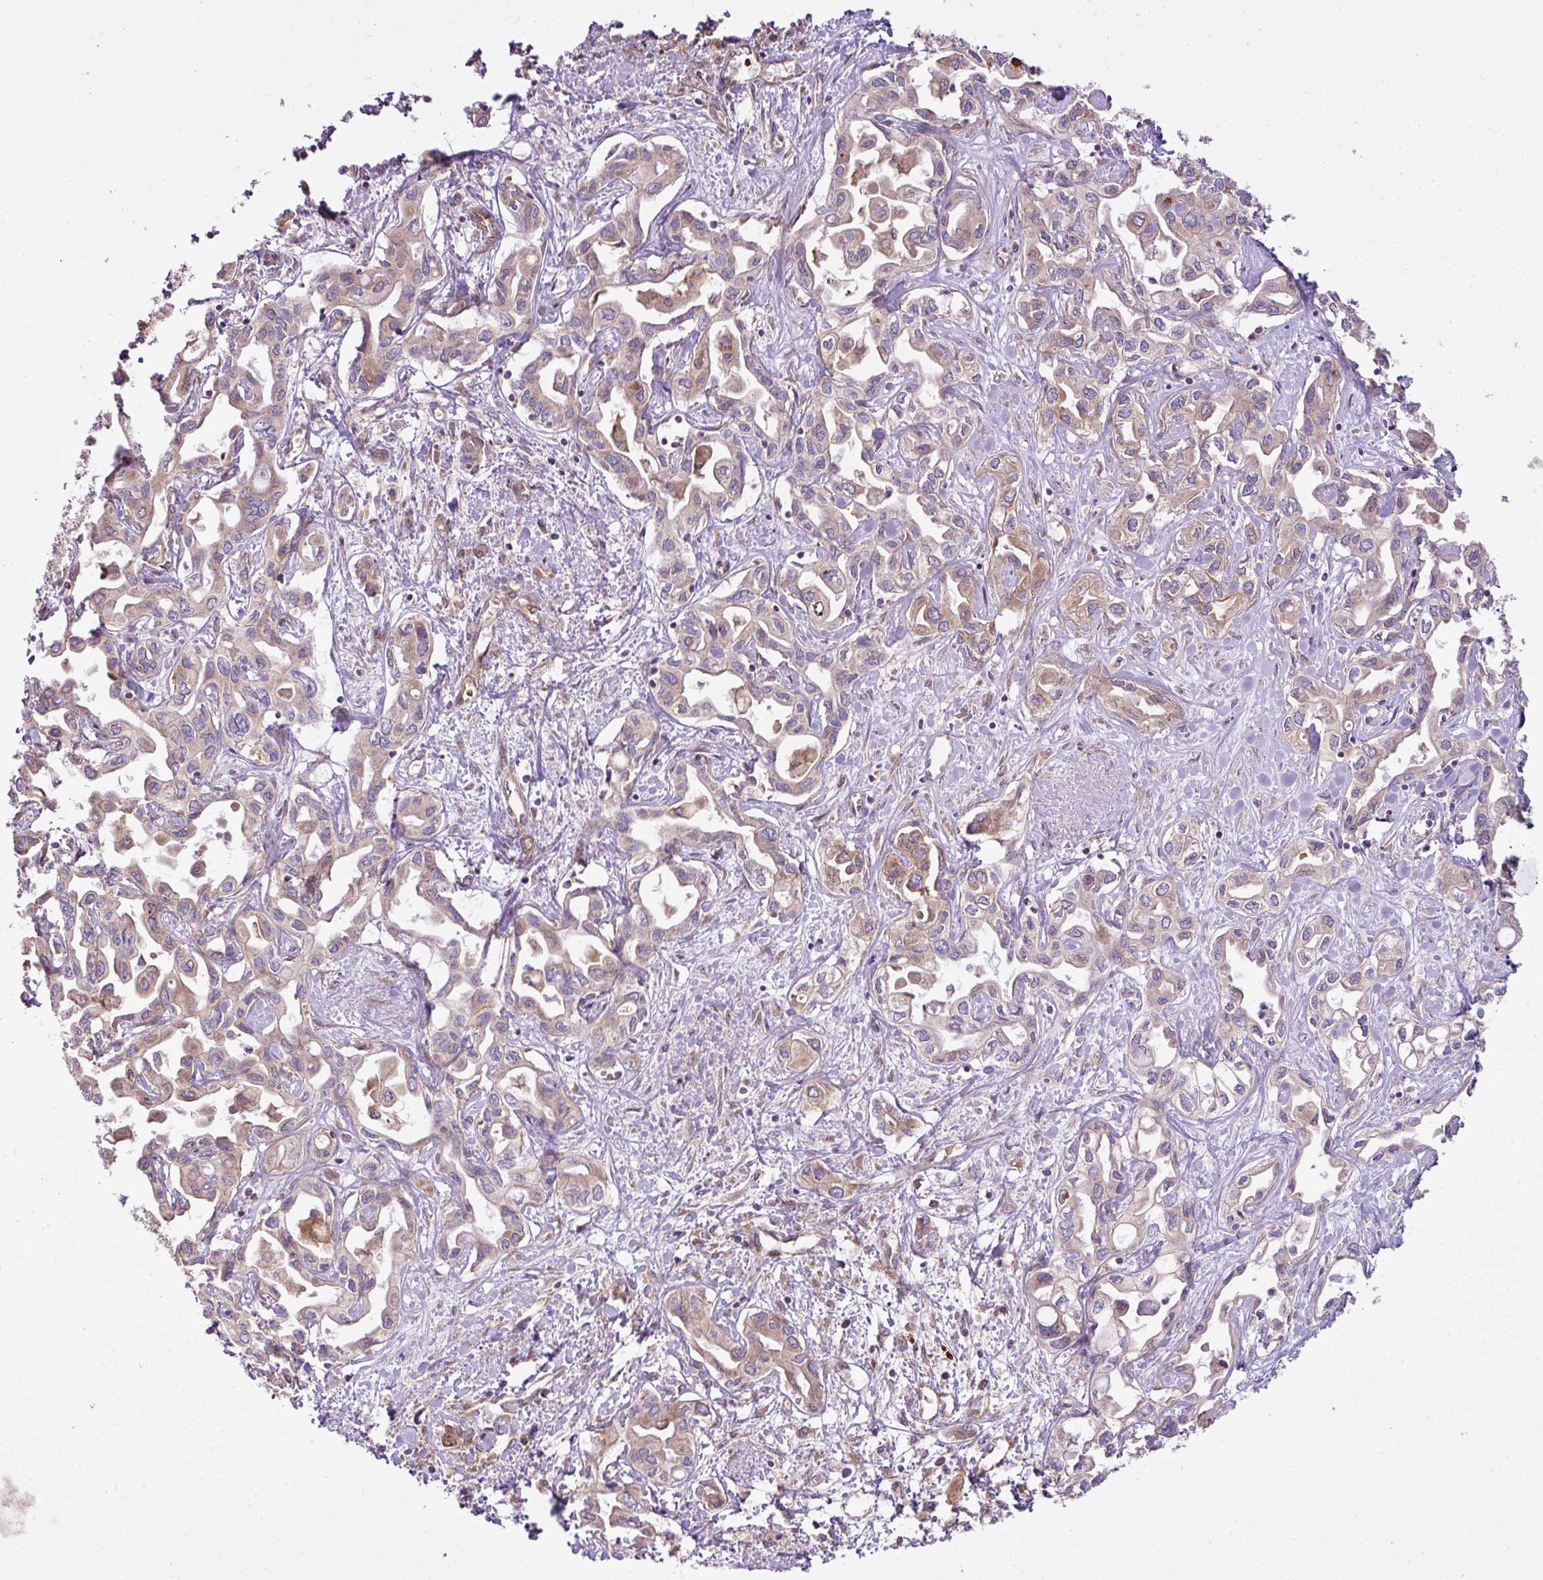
{"staining": {"intensity": "weak", "quantity": ">75%", "location": "cytoplasmic/membranous"}, "tissue": "liver cancer", "cell_type": "Tumor cells", "image_type": "cancer", "snomed": [{"axis": "morphology", "description": "Cholangiocarcinoma"}, {"axis": "topography", "description": "Liver"}], "caption": "Tumor cells show low levels of weak cytoplasmic/membranous positivity in approximately >75% of cells in human liver cholangiocarcinoma.", "gene": "COX18", "patient": {"sex": "female", "age": 64}}